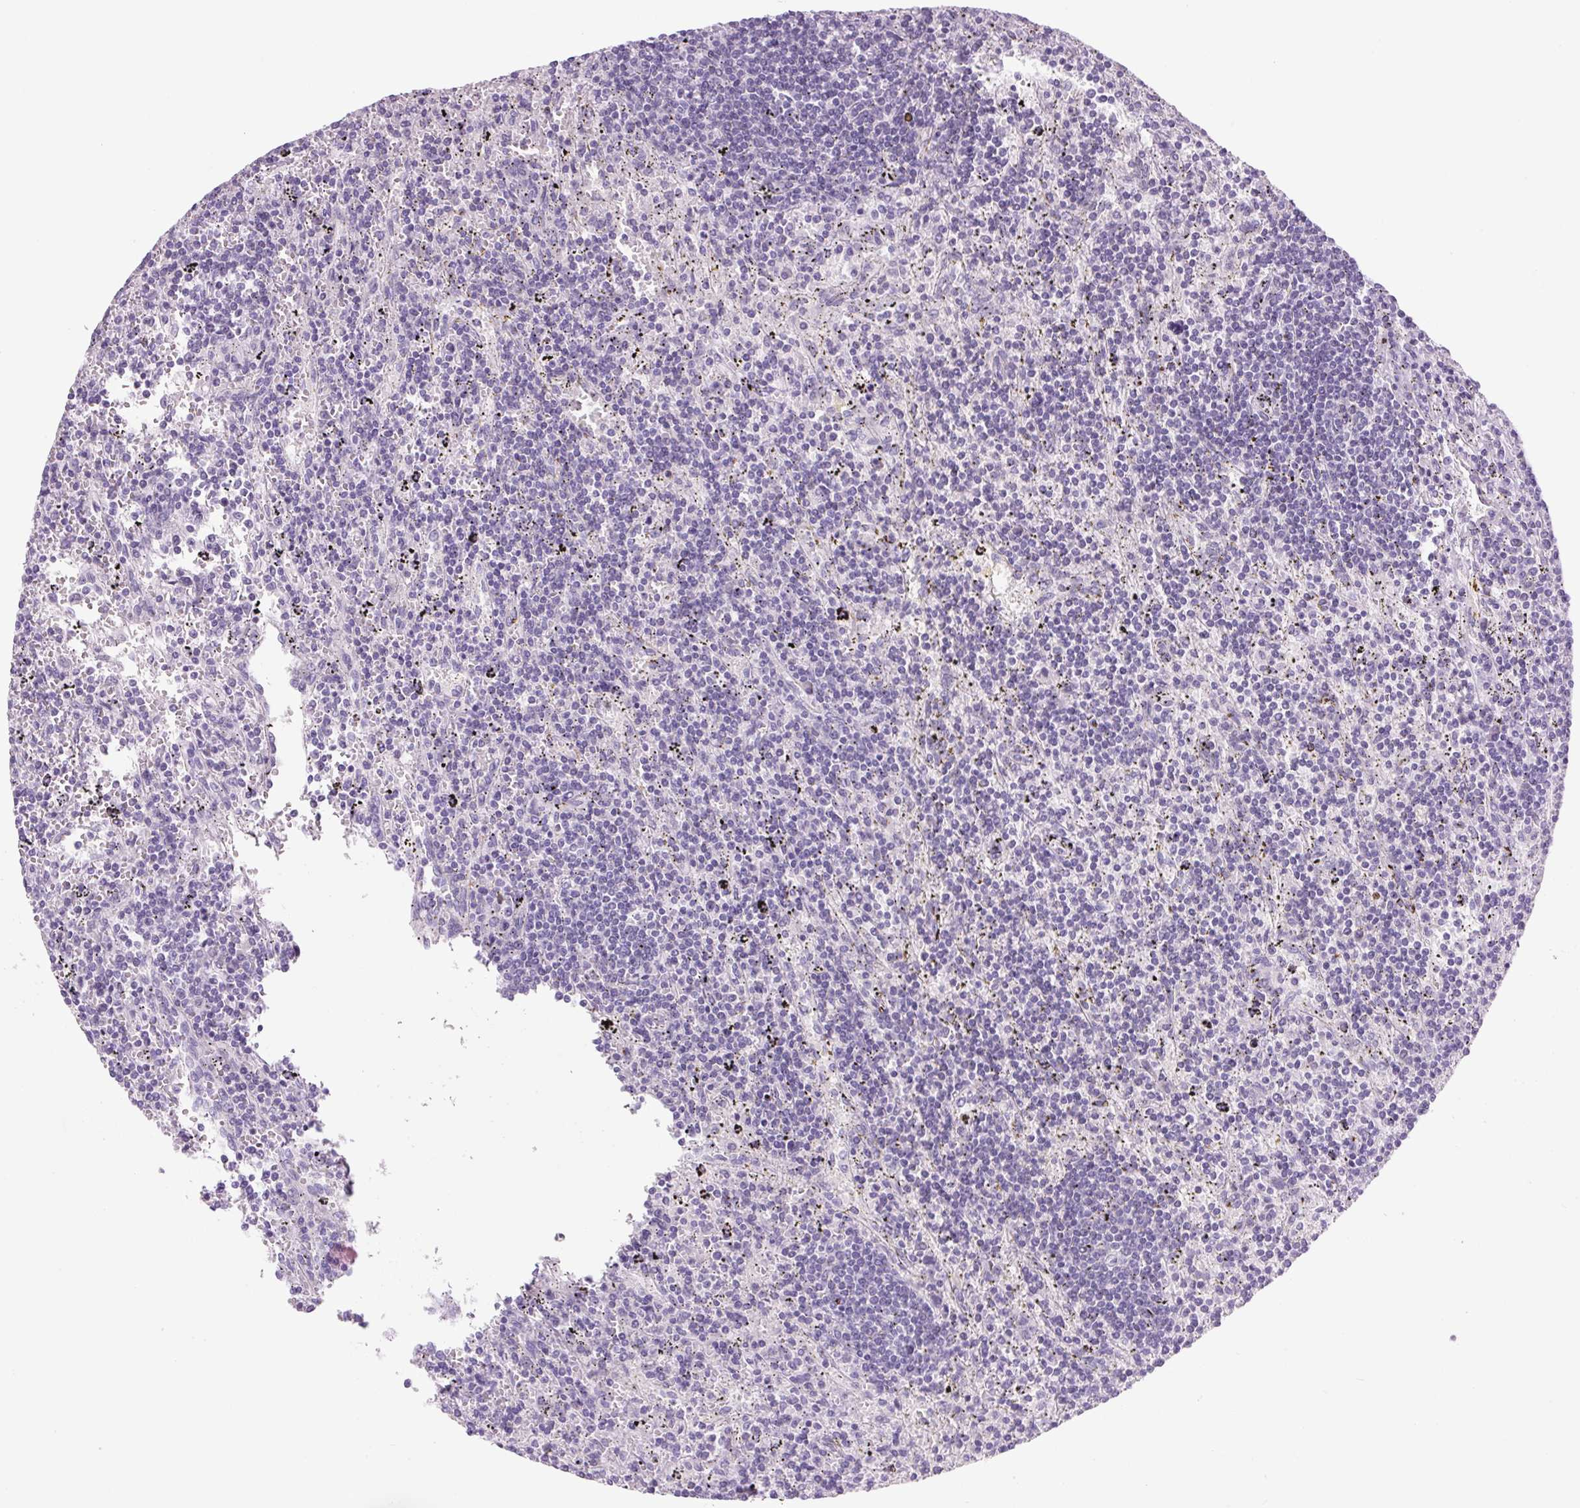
{"staining": {"intensity": "negative", "quantity": "none", "location": "none"}, "tissue": "lymphoma", "cell_type": "Tumor cells", "image_type": "cancer", "snomed": [{"axis": "morphology", "description": "Malignant lymphoma, non-Hodgkin's type, Low grade"}, {"axis": "topography", "description": "Spleen"}], "caption": "Immunohistochemistry (IHC) photomicrograph of neoplastic tissue: human malignant lymphoma, non-Hodgkin's type (low-grade) stained with DAB reveals no significant protein positivity in tumor cells.", "gene": "COL9A2", "patient": {"sex": "male", "age": 76}}